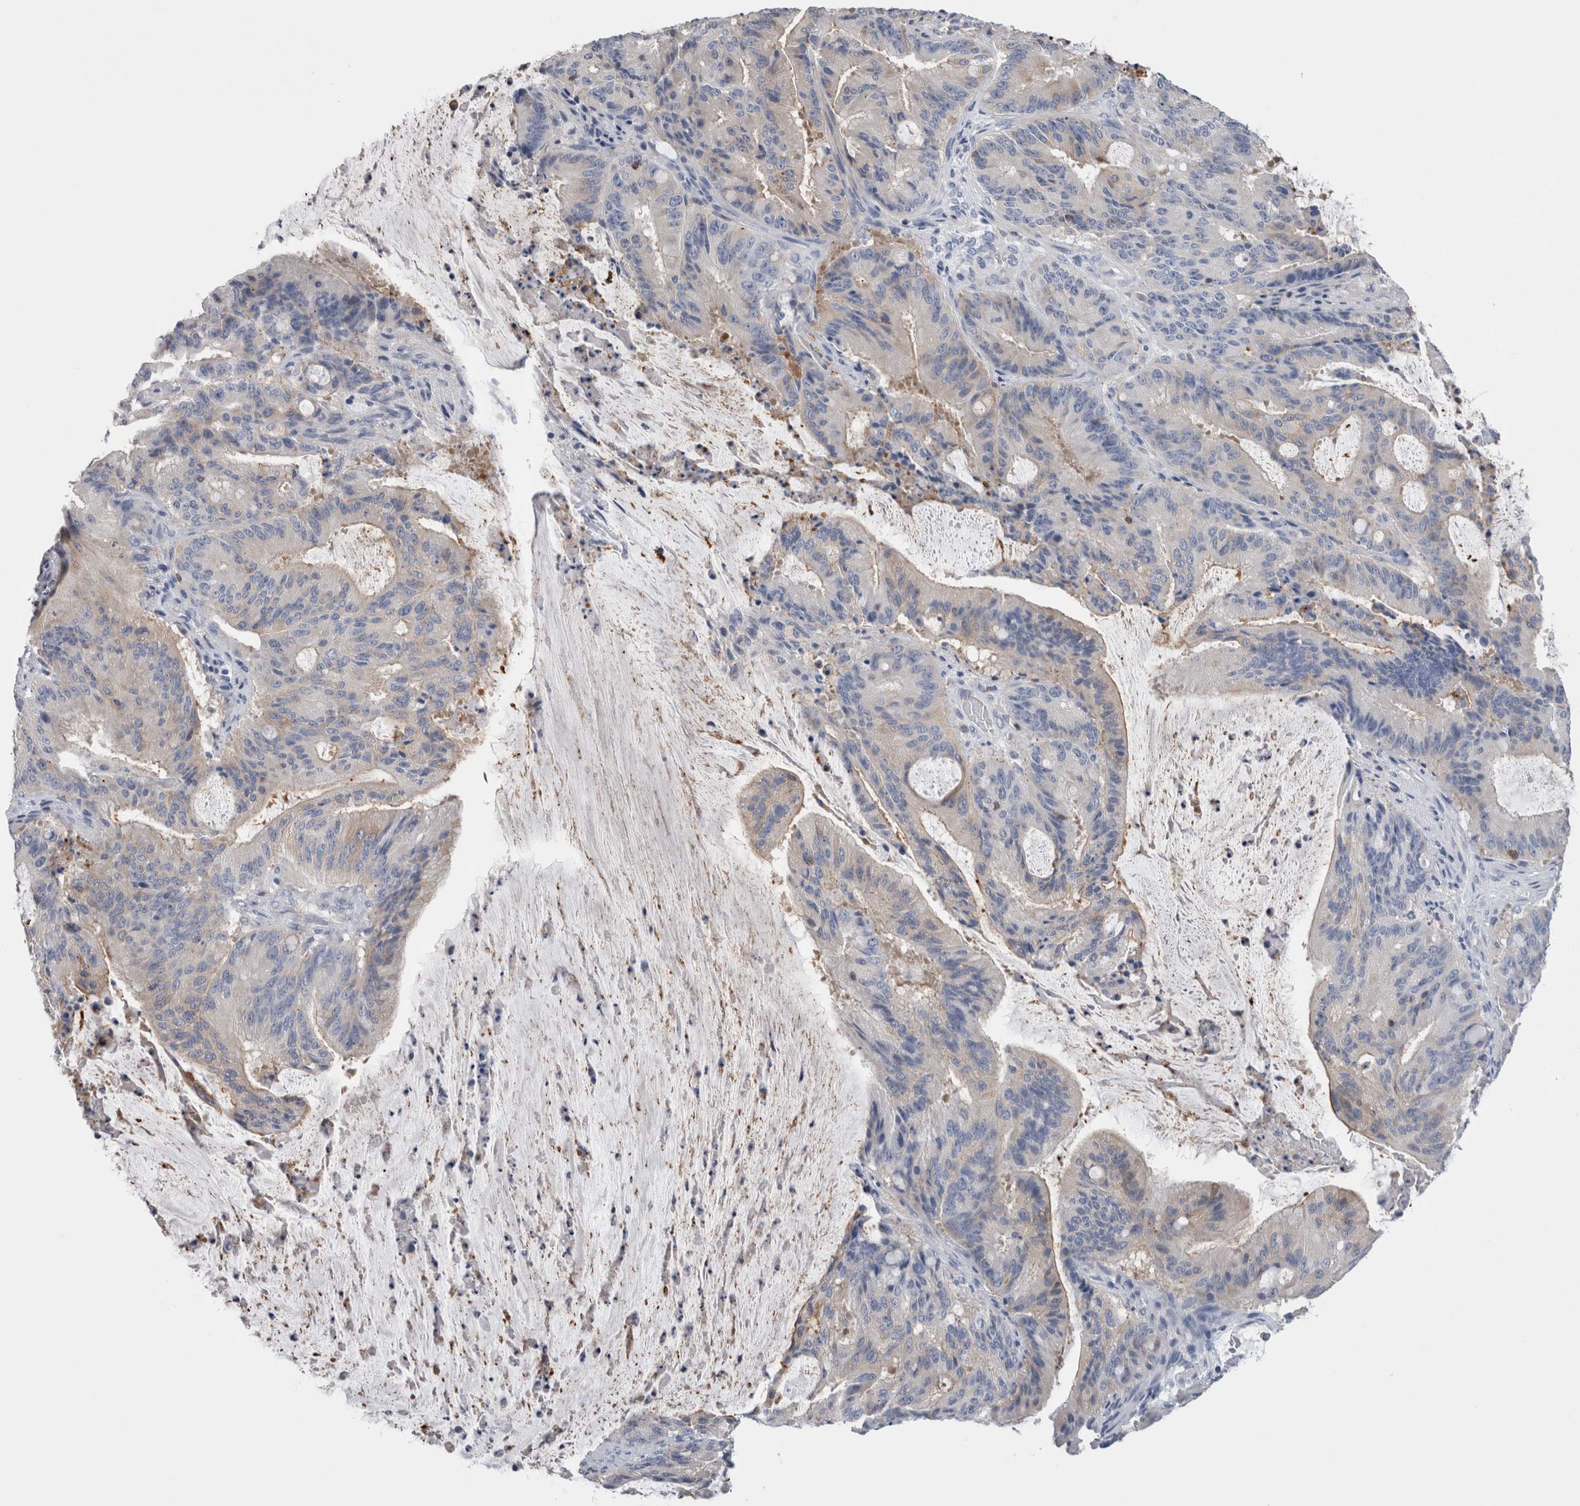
{"staining": {"intensity": "weak", "quantity": "<25%", "location": "cytoplasmic/membranous"}, "tissue": "liver cancer", "cell_type": "Tumor cells", "image_type": "cancer", "snomed": [{"axis": "morphology", "description": "Normal tissue, NOS"}, {"axis": "morphology", "description": "Cholangiocarcinoma"}, {"axis": "topography", "description": "Liver"}, {"axis": "topography", "description": "Peripheral nerve tissue"}], "caption": "High power microscopy image of an IHC image of liver cholangiocarcinoma, revealing no significant staining in tumor cells. (Immunohistochemistry (ihc), brightfield microscopy, high magnification).", "gene": "DCTN6", "patient": {"sex": "female", "age": 73}}